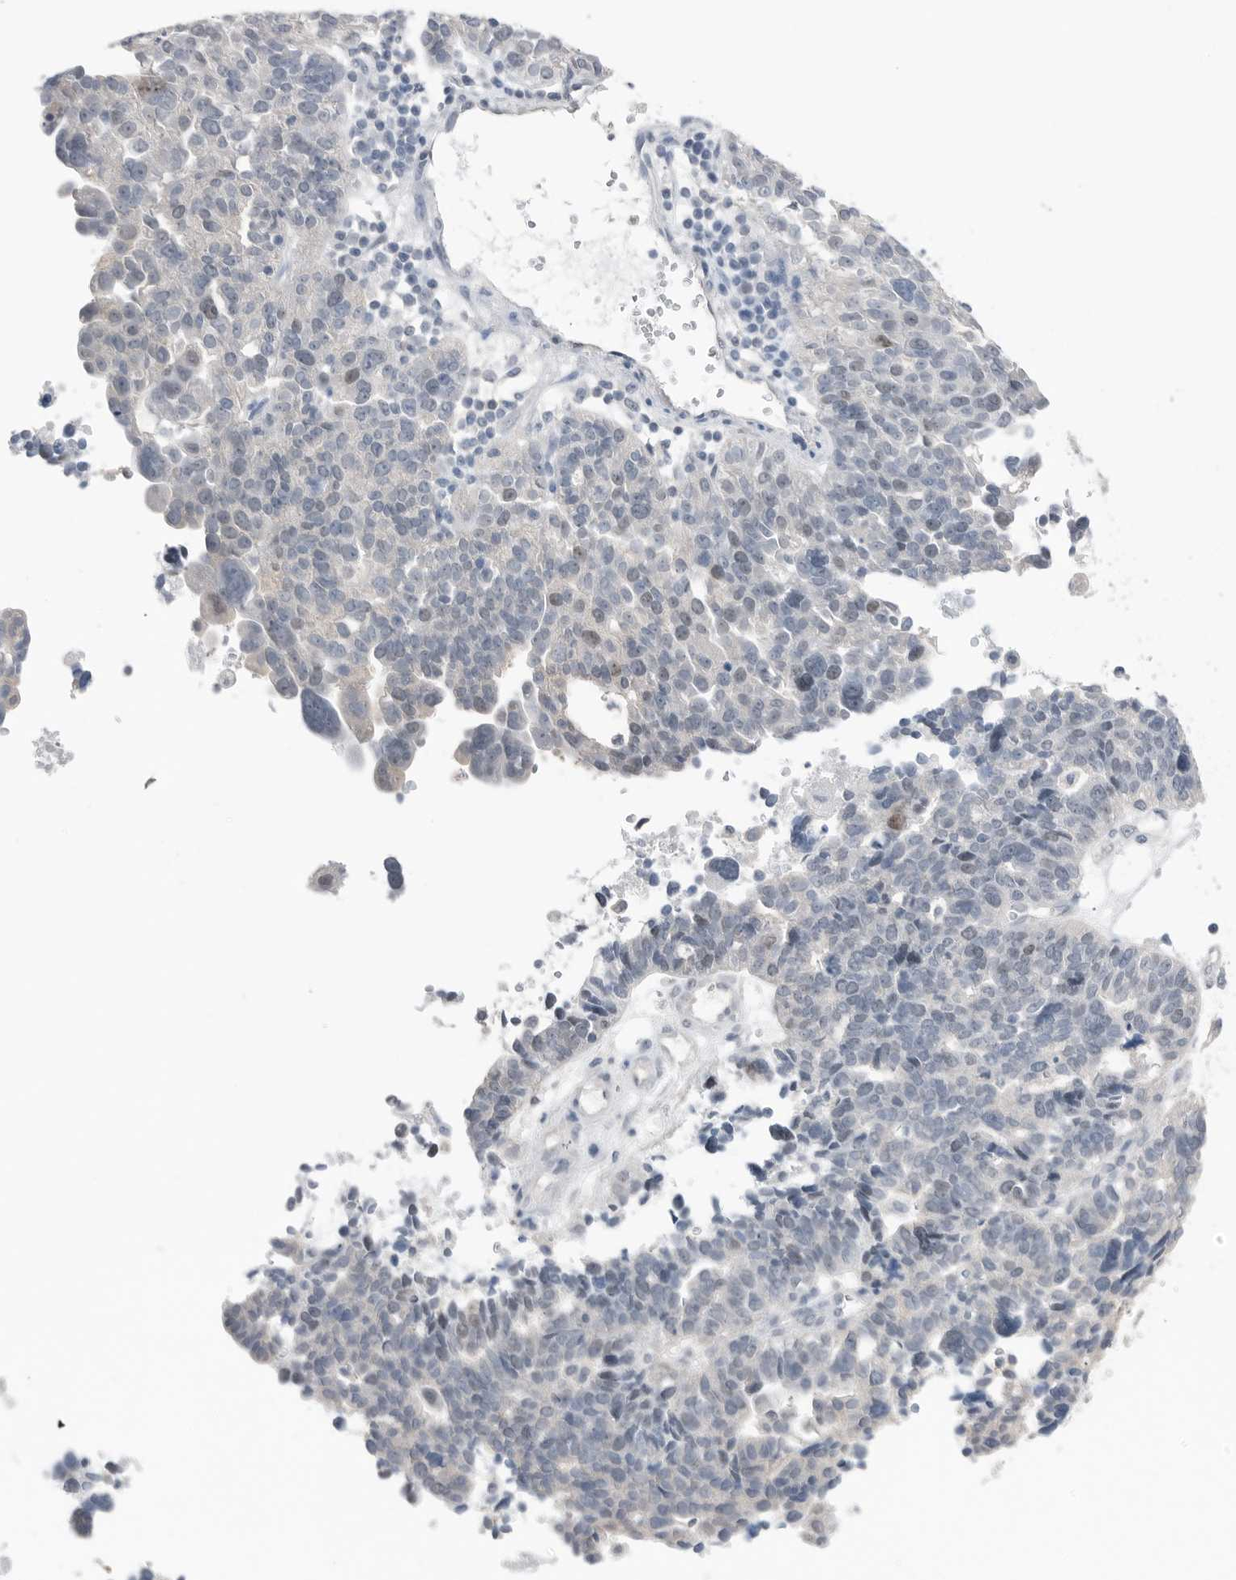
{"staining": {"intensity": "negative", "quantity": "none", "location": "none"}, "tissue": "ovarian cancer", "cell_type": "Tumor cells", "image_type": "cancer", "snomed": [{"axis": "morphology", "description": "Cystadenocarcinoma, serous, NOS"}, {"axis": "topography", "description": "Ovary"}], "caption": "Immunohistochemistry of human ovarian serous cystadenocarcinoma shows no positivity in tumor cells.", "gene": "PEAK1", "patient": {"sex": "female", "age": 59}}